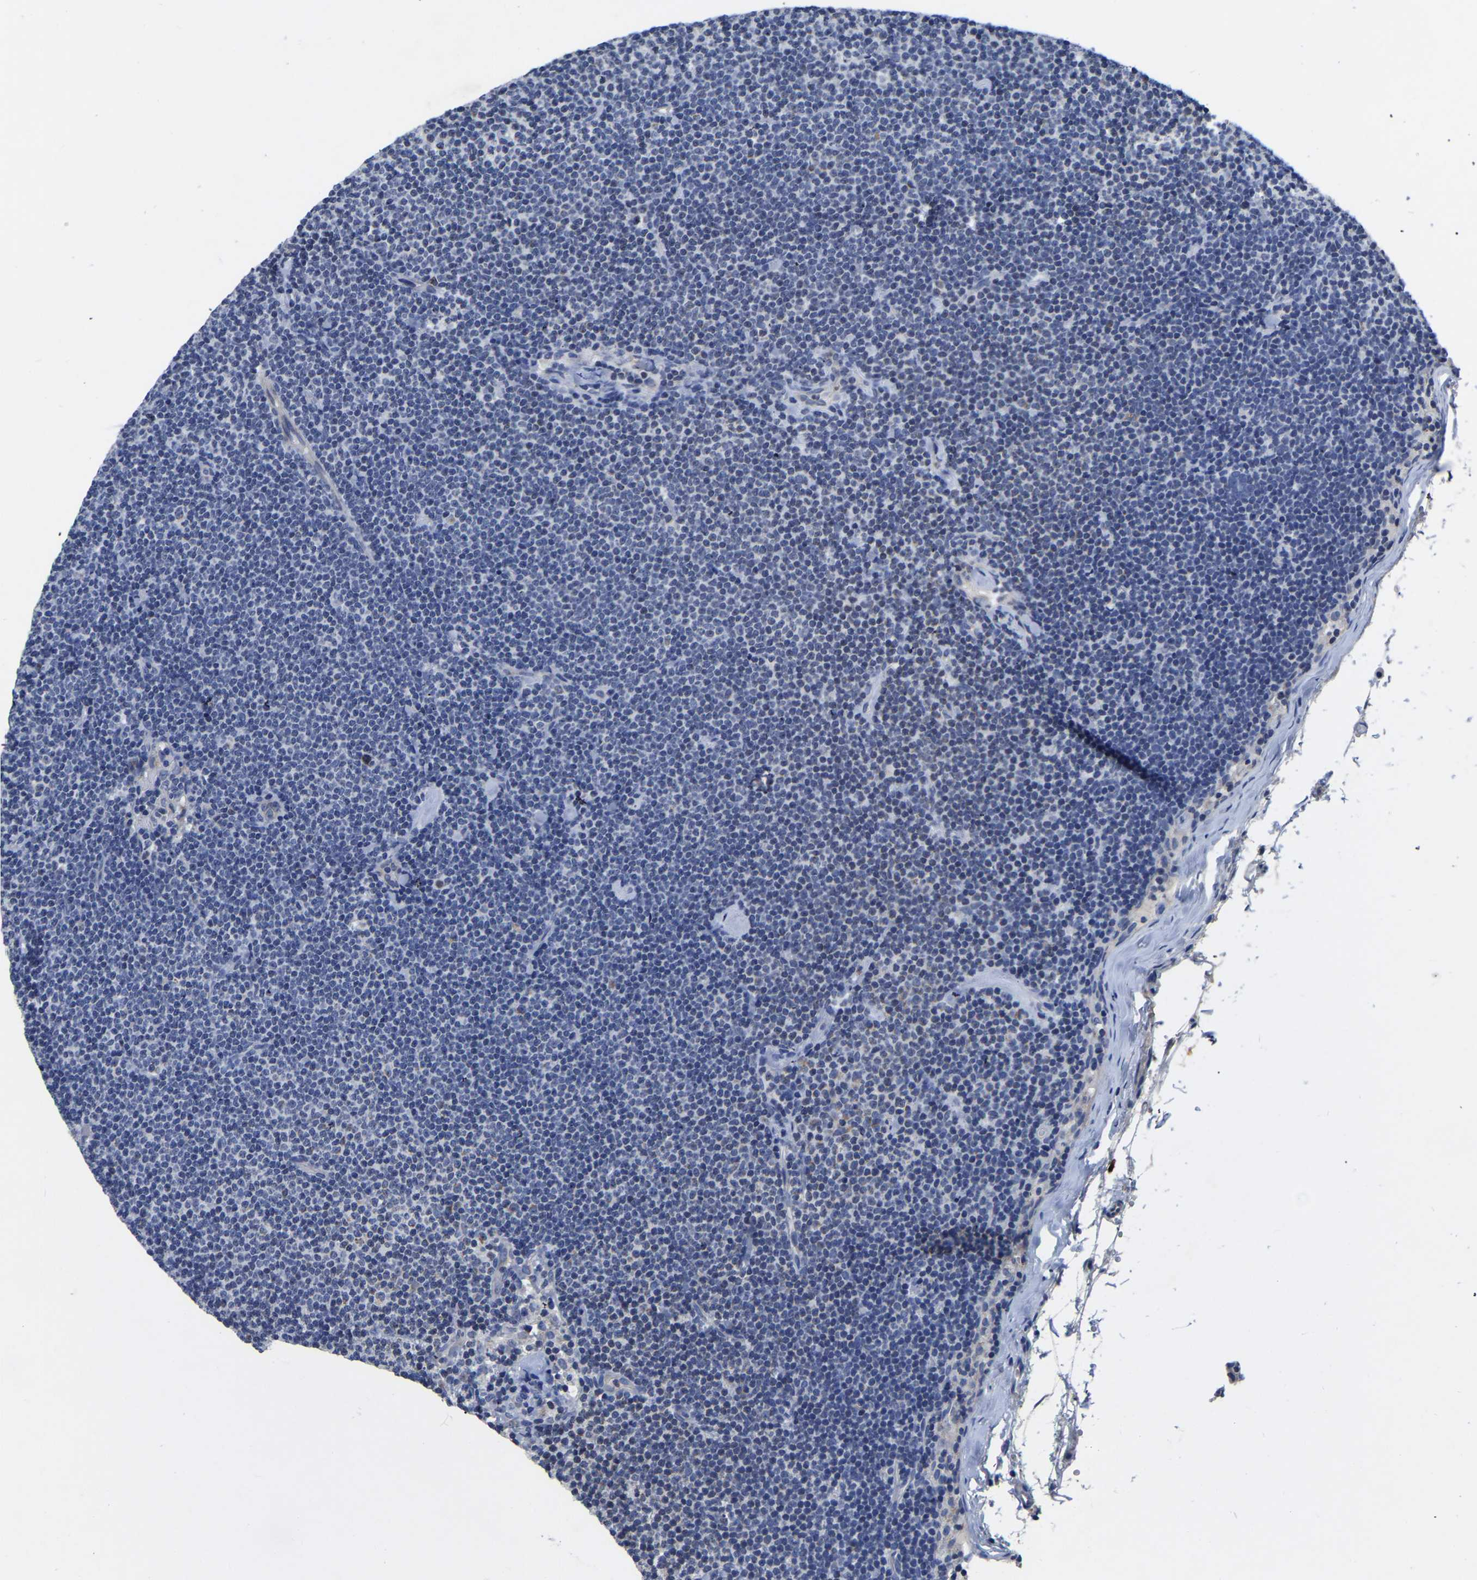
{"staining": {"intensity": "negative", "quantity": "none", "location": "none"}, "tissue": "lymphoma", "cell_type": "Tumor cells", "image_type": "cancer", "snomed": [{"axis": "morphology", "description": "Malignant lymphoma, non-Hodgkin's type, Low grade"}, {"axis": "topography", "description": "Lymph node"}], "caption": "Immunohistochemistry (IHC) micrograph of lymphoma stained for a protein (brown), which exhibits no staining in tumor cells. (DAB immunohistochemistry visualized using brightfield microscopy, high magnification).", "gene": "FGD5", "patient": {"sex": "female", "age": 53}}